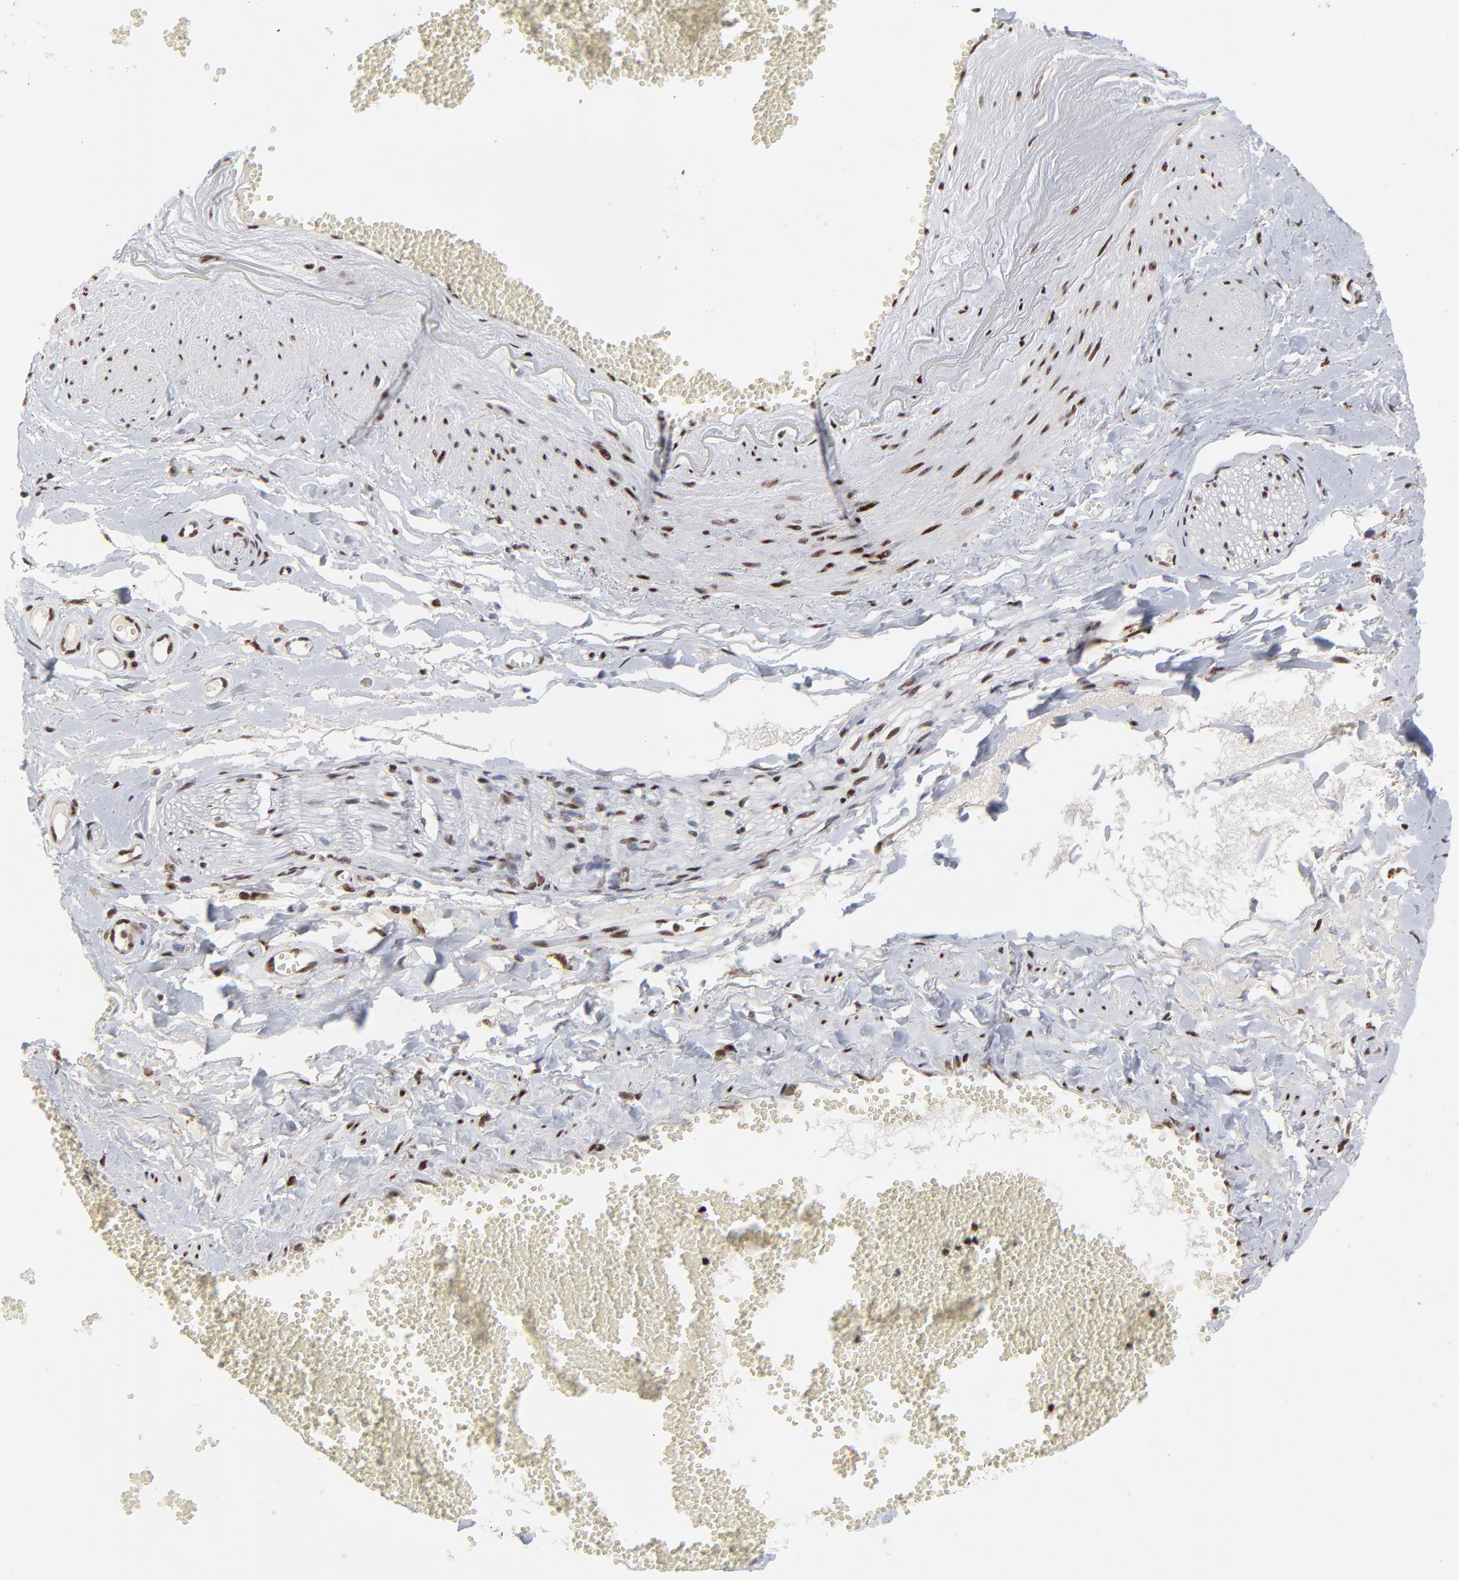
{"staining": {"intensity": "moderate", "quantity": ">75%", "location": "nuclear"}, "tissue": "adipose tissue", "cell_type": "Adipocytes", "image_type": "normal", "snomed": [{"axis": "morphology", "description": "Normal tissue, NOS"}, {"axis": "morphology", "description": "Inflammation, NOS"}, {"axis": "topography", "description": "Salivary gland"}, {"axis": "topography", "description": "Peripheral nerve tissue"}], "caption": "Immunohistochemical staining of normal human adipose tissue exhibits moderate nuclear protein expression in about >75% of adipocytes. (Stains: DAB in brown, nuclei in blue, Microscopy: brightfield microscopy at high magnification).", "gene": "RBM22", "patient": {"sex": "female", "age": 75}}